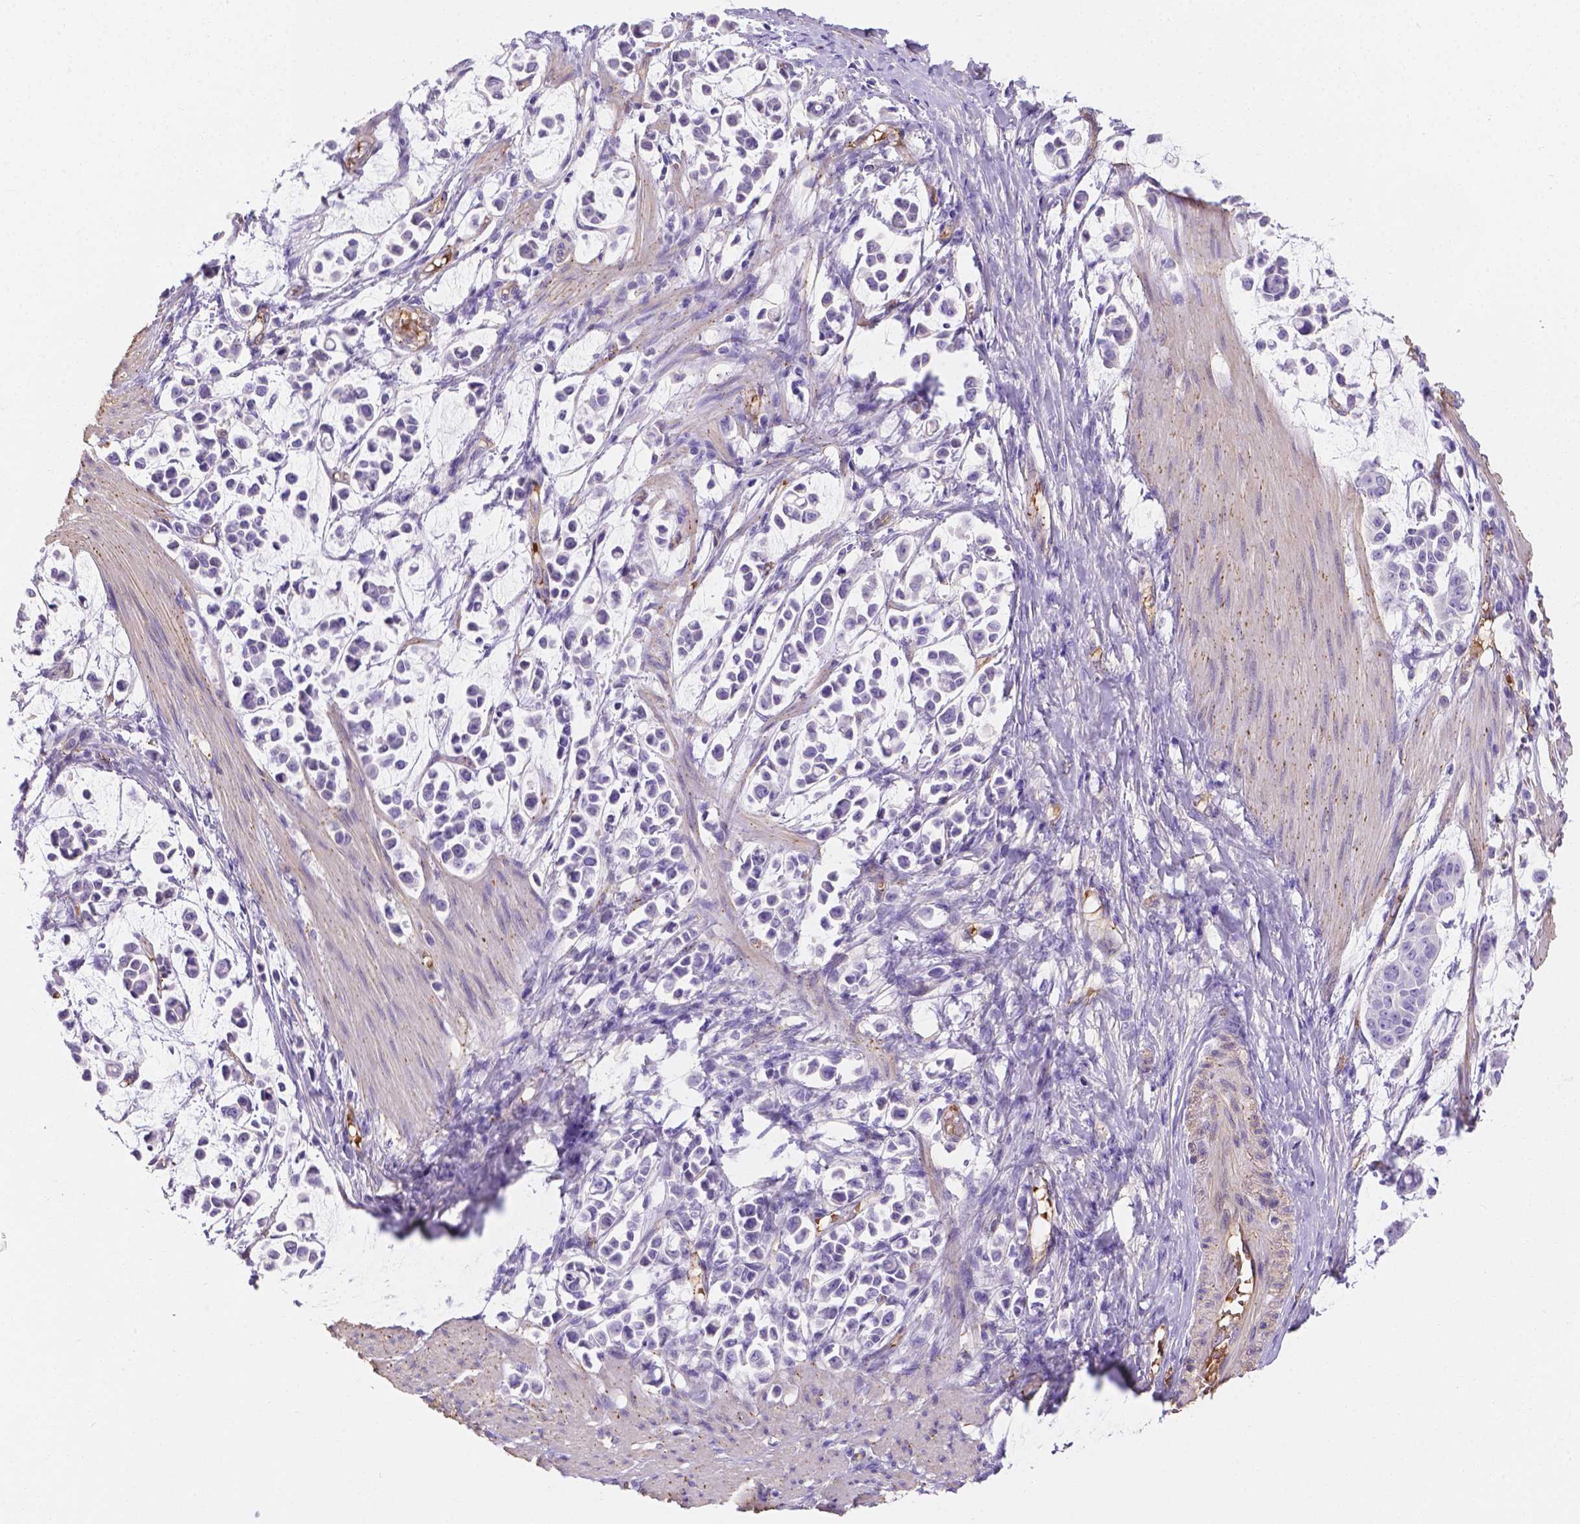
{"staining": {"intensity": "negative", "quantity": "none", "location": "none"}, "tissue": "stomach cancer", "cell_type": "Tumor cells", "image_type": "cancer", "snomed": [{"axis": "morphology", "description": "Adenocarcinoma, NOS"}, {"axis": "topography", "description": "Stomach"}], "caption": "The IHC micrograph has no significant expression in tumor cells of stomach cancer (adenocarcinoma) tissue. Nuclei are stained in blue.", "gene": "SLC40A1", "patient": {"sex": "male", "age": 82}}